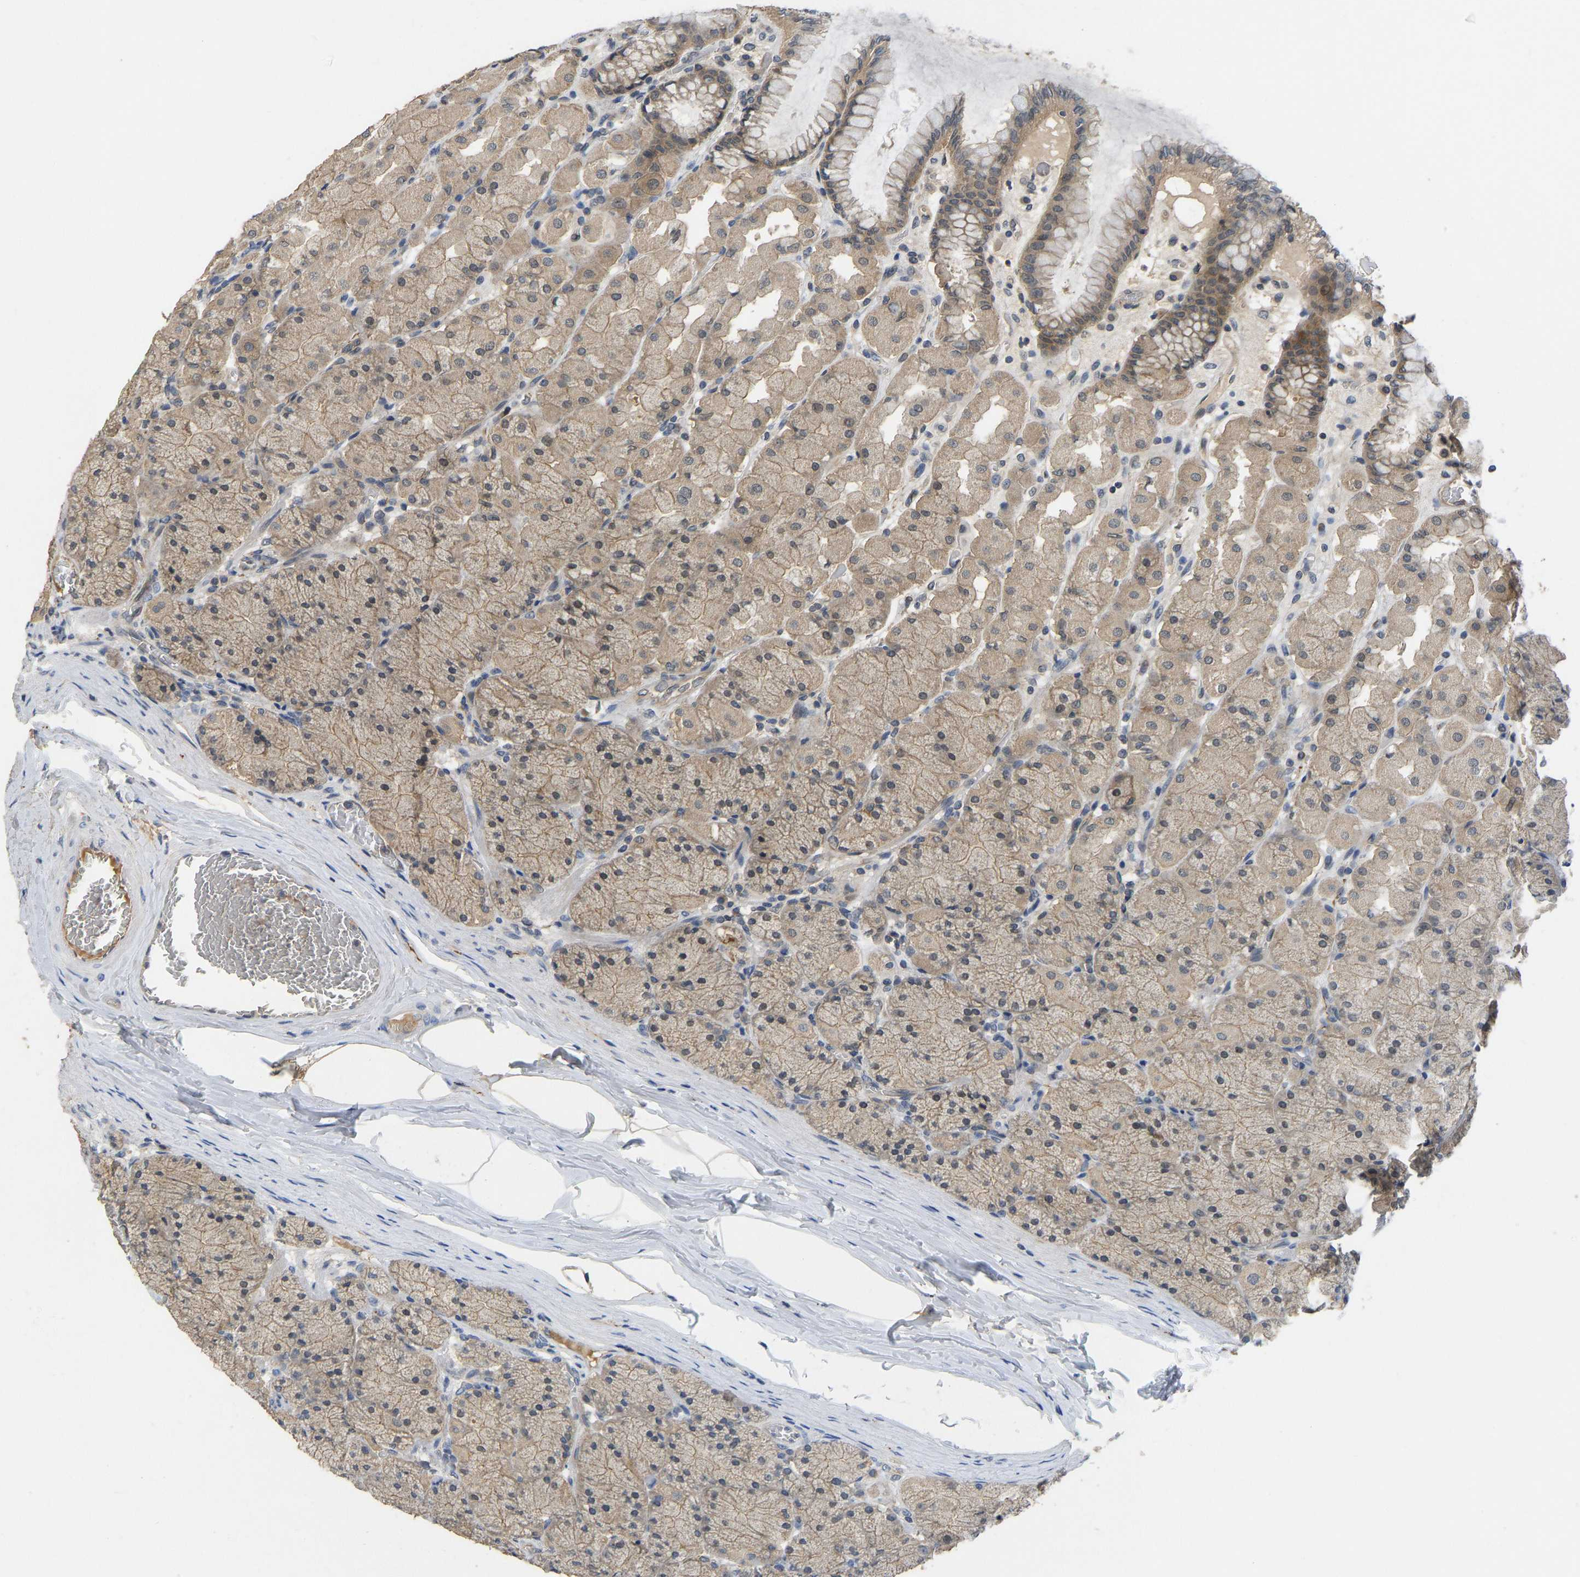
{"staining": {"intensity": "moderate", "quantity": ">75%", "location": "cytoplasmic/membranous"}, "tissue": "stomach", "cell_type": "Glandular cells", "image_type": "normal", "snomed": [{"axis": "morphology", "description": "Normal tissue, NOS"}, {"axis": "topography", "description": "Stomach, upper"}], "caption": "Glandular cells display moderate cytoplasmic/membranous staining in about >75% of cells in benign stomach.", "gene": "NDRG3", "patient": {"sex": "female", "age": 56}}